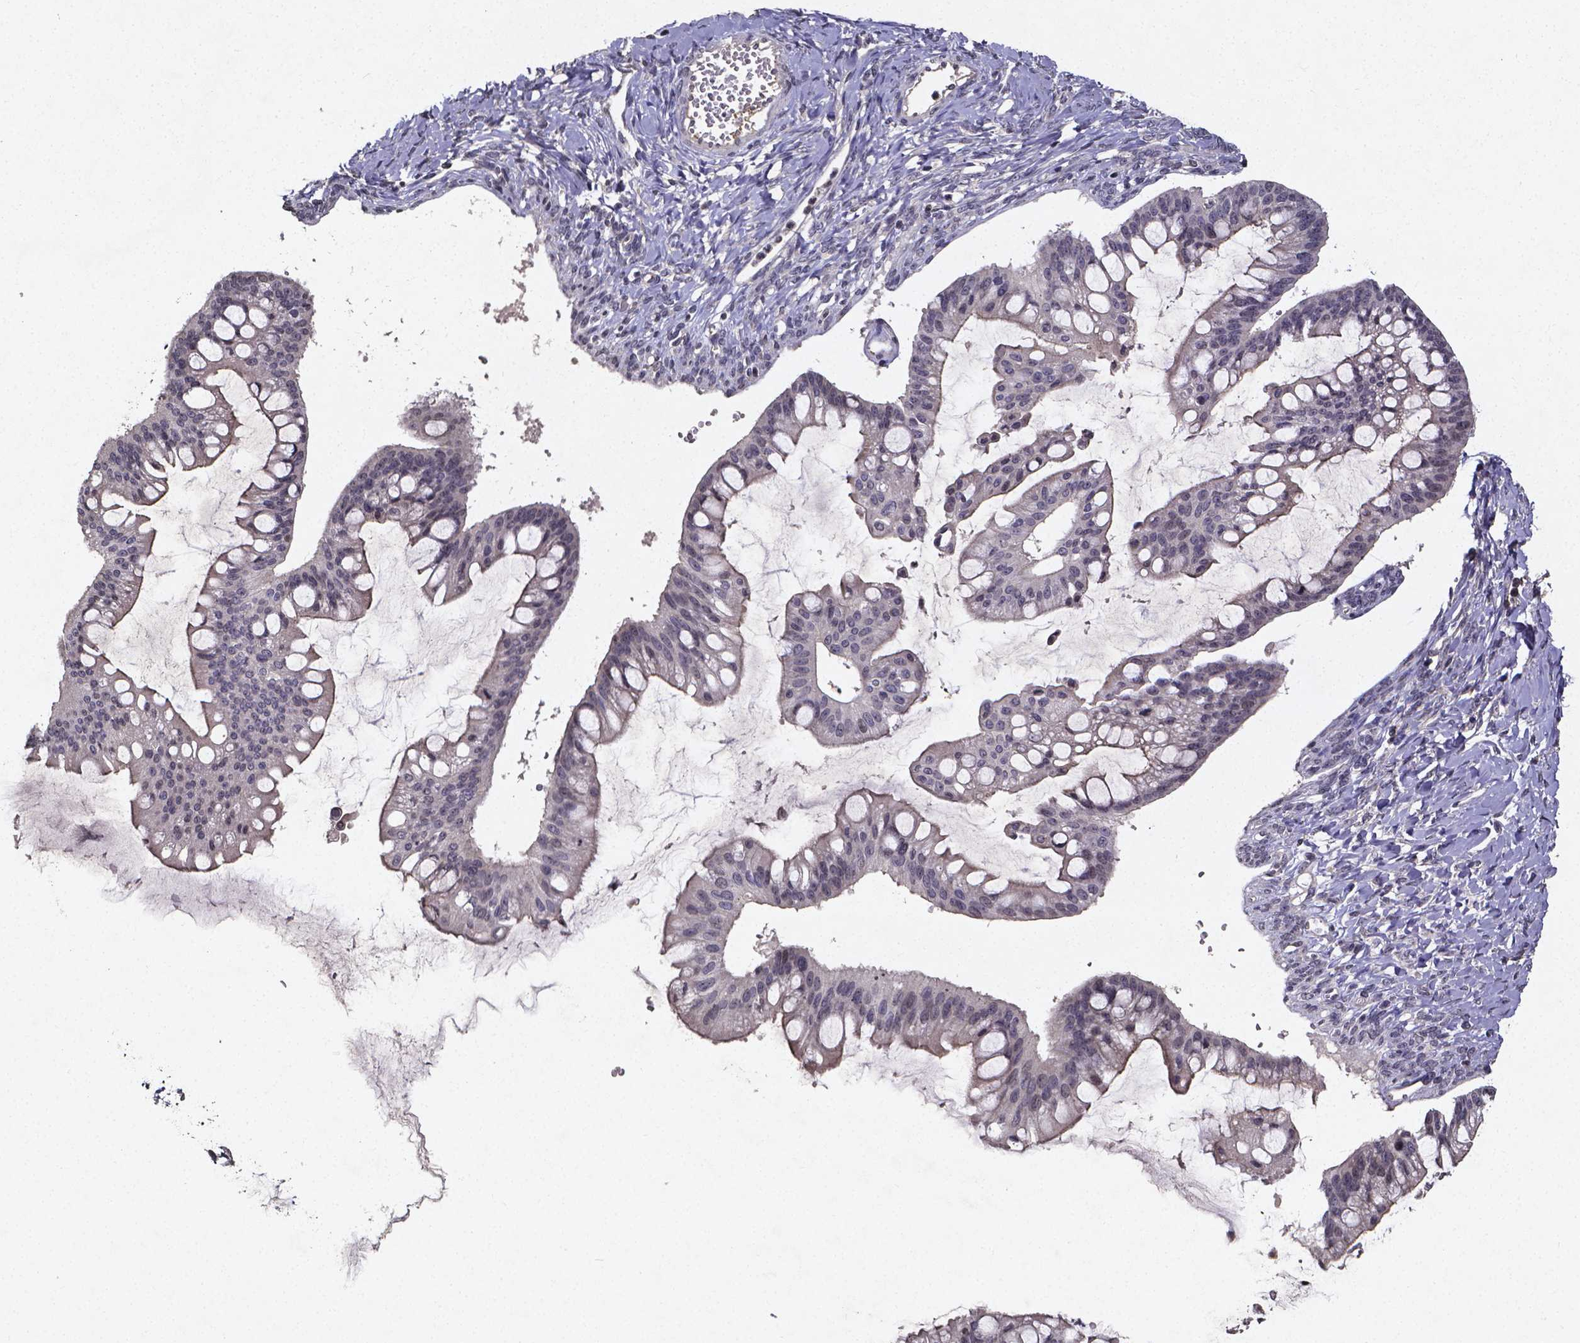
{"staining": {"intensity": "negative", "quantity": "none", "location": "none"}, "tissue": "ovarian cancer", "cell_type": "Tumor cells", "image_type": "cancer", "snomed": [{"axis": "morphology", "description": "Cystadenocarcinoma, mucinous, NOS"}, {"axis": "topography", "description": "Ovary"}], "caption": "Mucinous cystadenocarcinoma (ovarian) stained for a protein using IHC displays no staining tumor cells.", "gene": "TP73", "patient": {"sex": "female", "age": 73}}